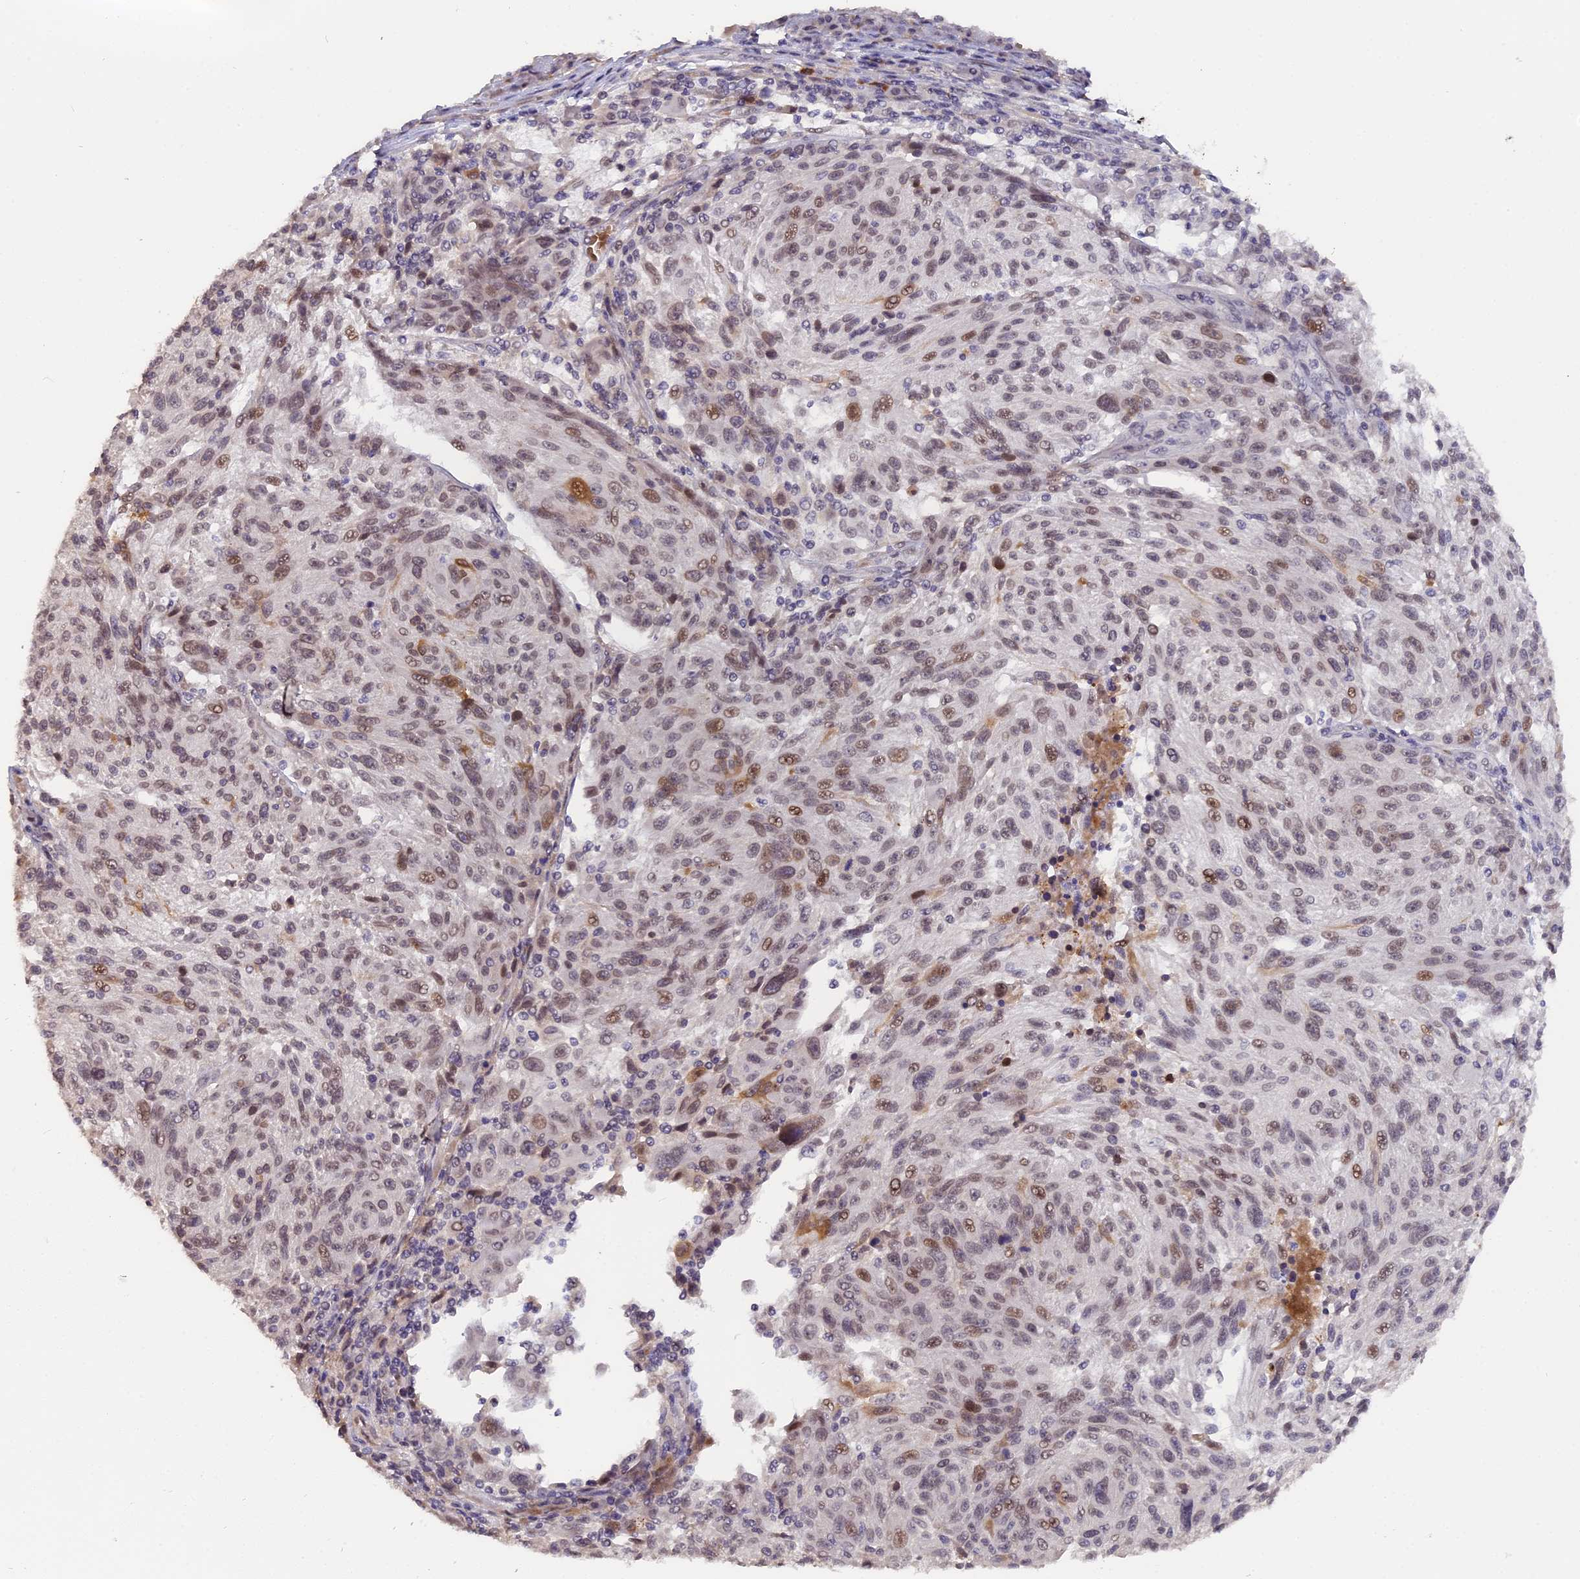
{"staining": {"intensity": "moderate", "quantity": "25%-75%", "location": "nuclear"}, "tissue": "melanoma", "cell_type": "Tumor cells", "image_type": "cancer", "snomed": [{"axis": "morphology", "description": "Malignant melanoma, NOS"}, {"axis": "topography", "description": "Skin"}], "caption": "About 25%-75% of tumor cells in melanoma demonstrate moderate nuclear protein staining as visualized by brown immunohistochemical staining.", "gene": "PYGO1", "patient": {"sex": "male", "age": 53}}